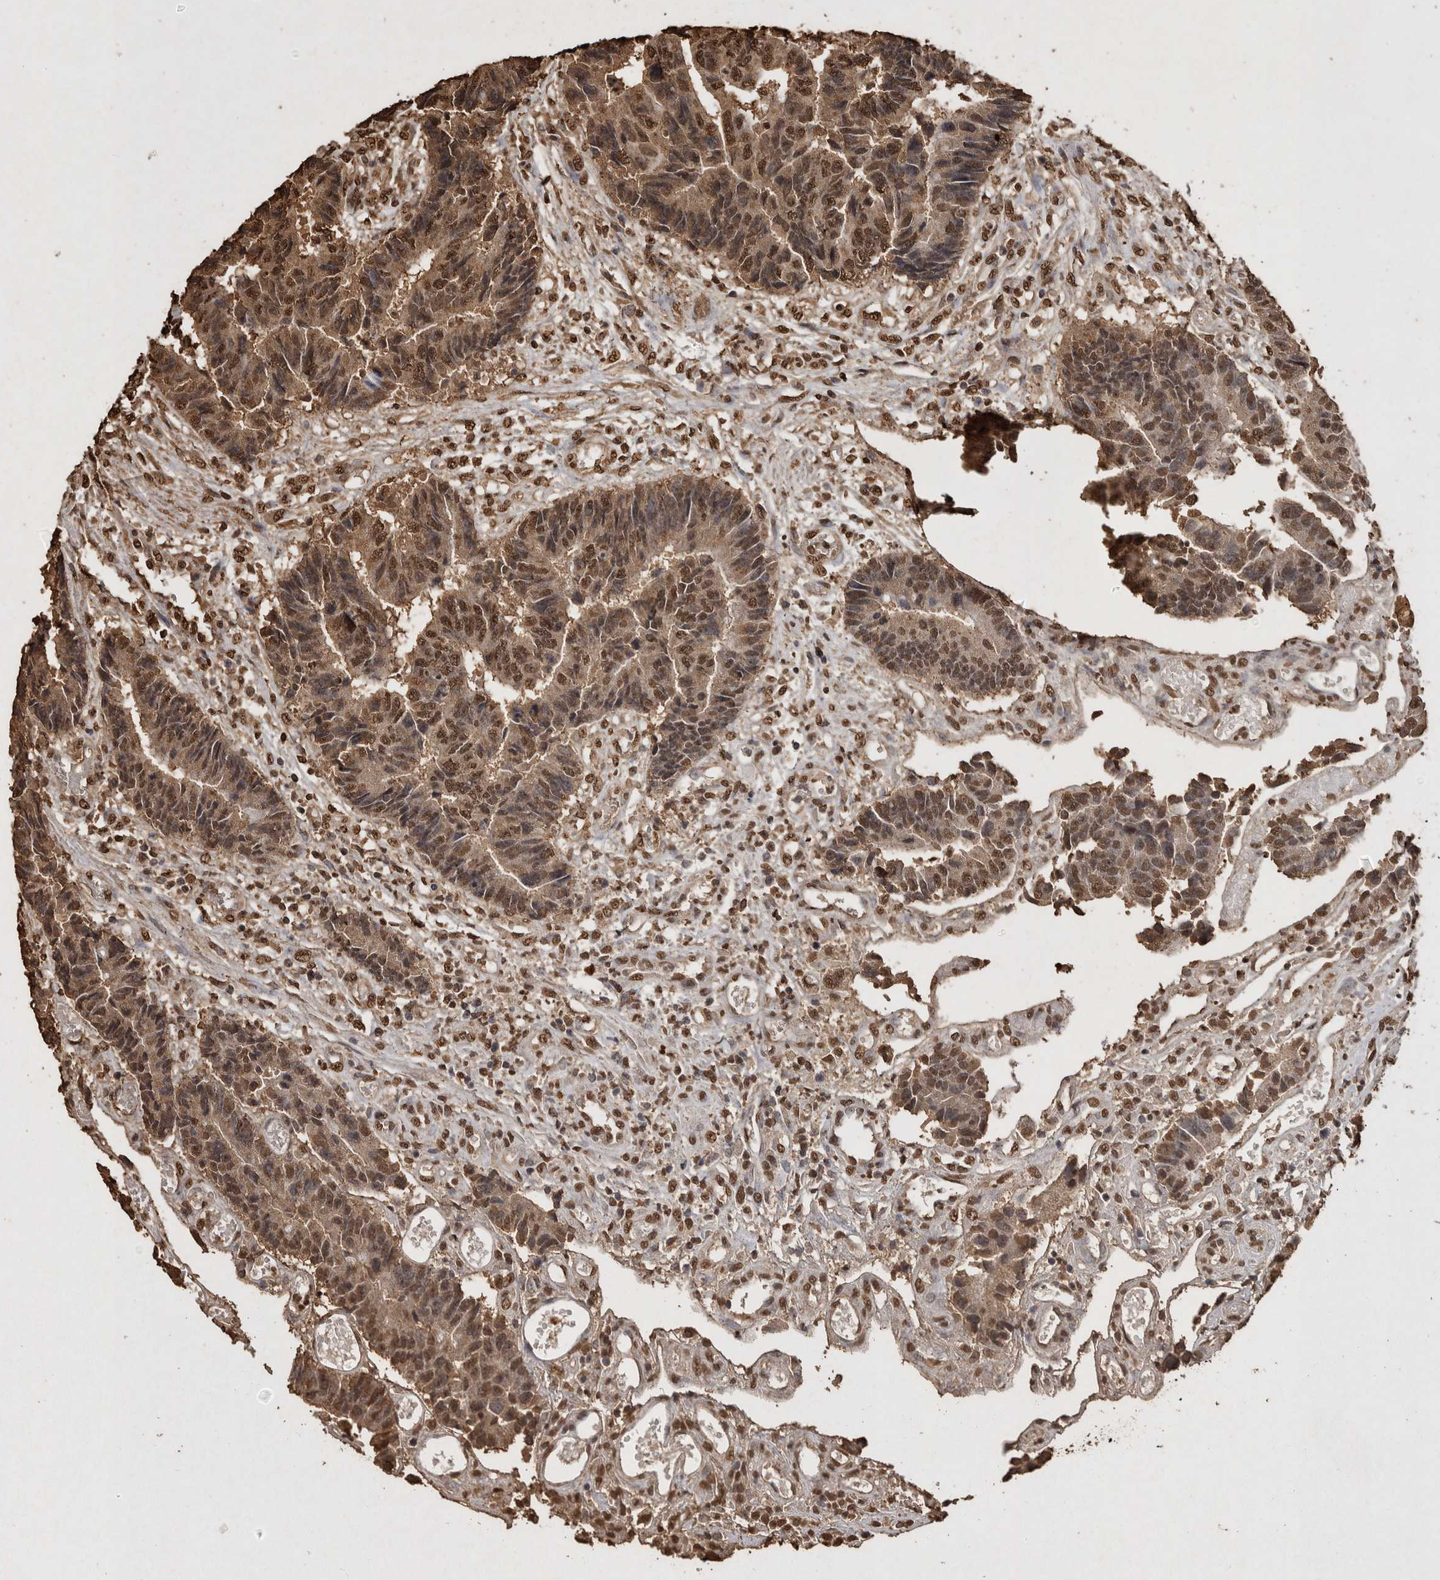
{"staining": {"intensity": "moderate", "quantity": ">75%", "location": "cytoplasmic/membranous,nuclear"}, "tissue": "colorectal cancer", "cell_type": "Tumor cells", "image_type": "cancer", "snomed": [{"axis": "morphology", "description": "Adenocarcinoma, NOS"}, {"axis": "topography", "description": "Rectum"}], "caption": "This histopathology image displays colorectal cancer stained with IHC to label a protein in brown. The cytoplasmic/membranous and nuclear of tumor cells show moderate positivity for the protein. Nuclei are counter-stained blue.", "gene": "FSTL3", "patient": {"sex": "male", "age": 84}}